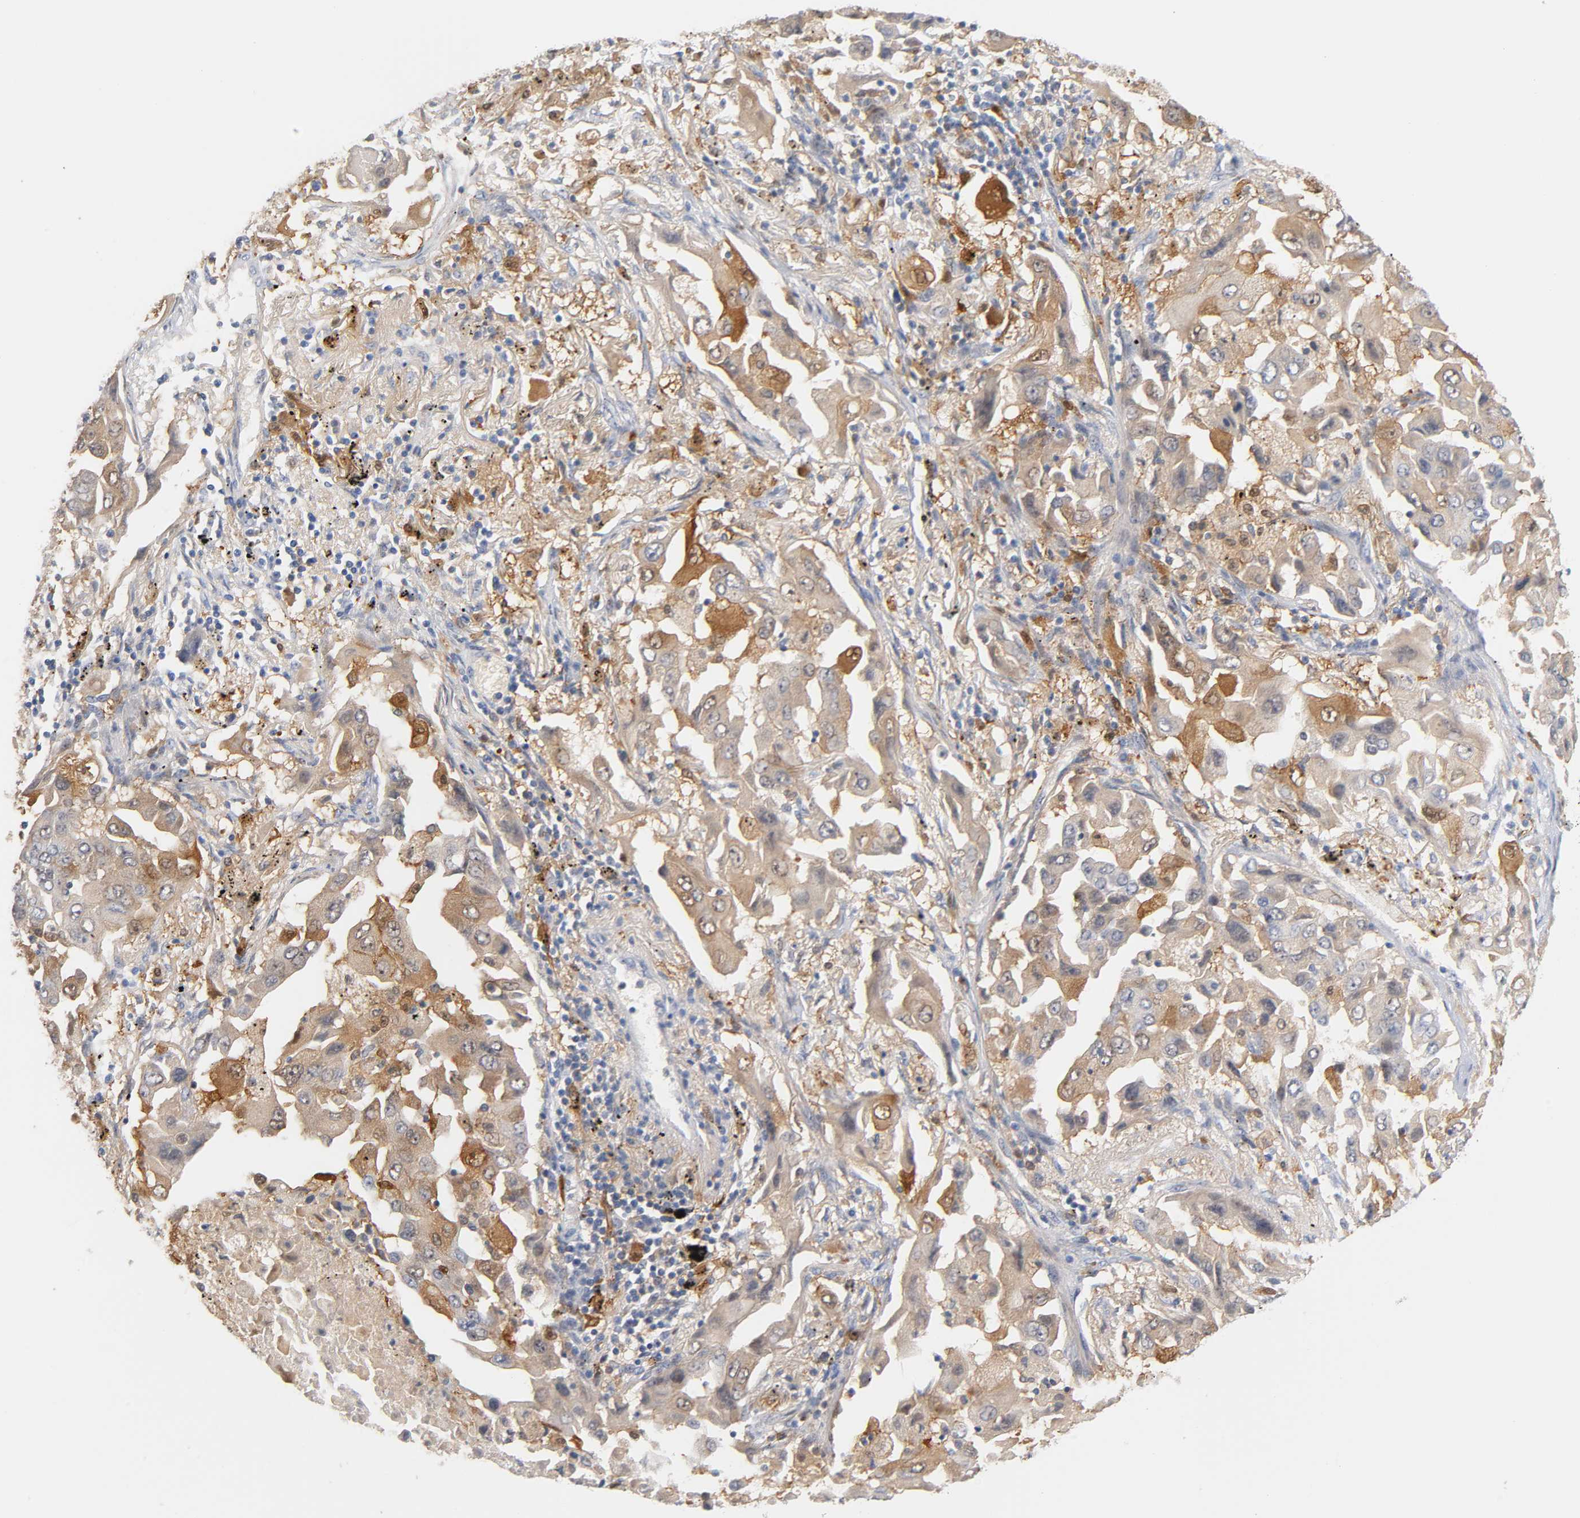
{"staining": {"intensity": "weak", "quantity": ">75%", "location": "cytoplasmic/membranous"}, "tissue": "lung cancer", "cell_type": "Tumor cells", "image_type": "cancer", "snomed": [{"axis": "morphology", "description": "Adenocarcinoma, NOS"}, {"axis": "topography", "description": "Lung"}], "caption": "Lung cancer (adenocarcinoma) stained for a protein (brown) exhibits weak cytoplasmic/membranous positive expression in about >75% of tumor cells.", "gene": "IL18", "patient": {"sex": "female", "age": 65}}